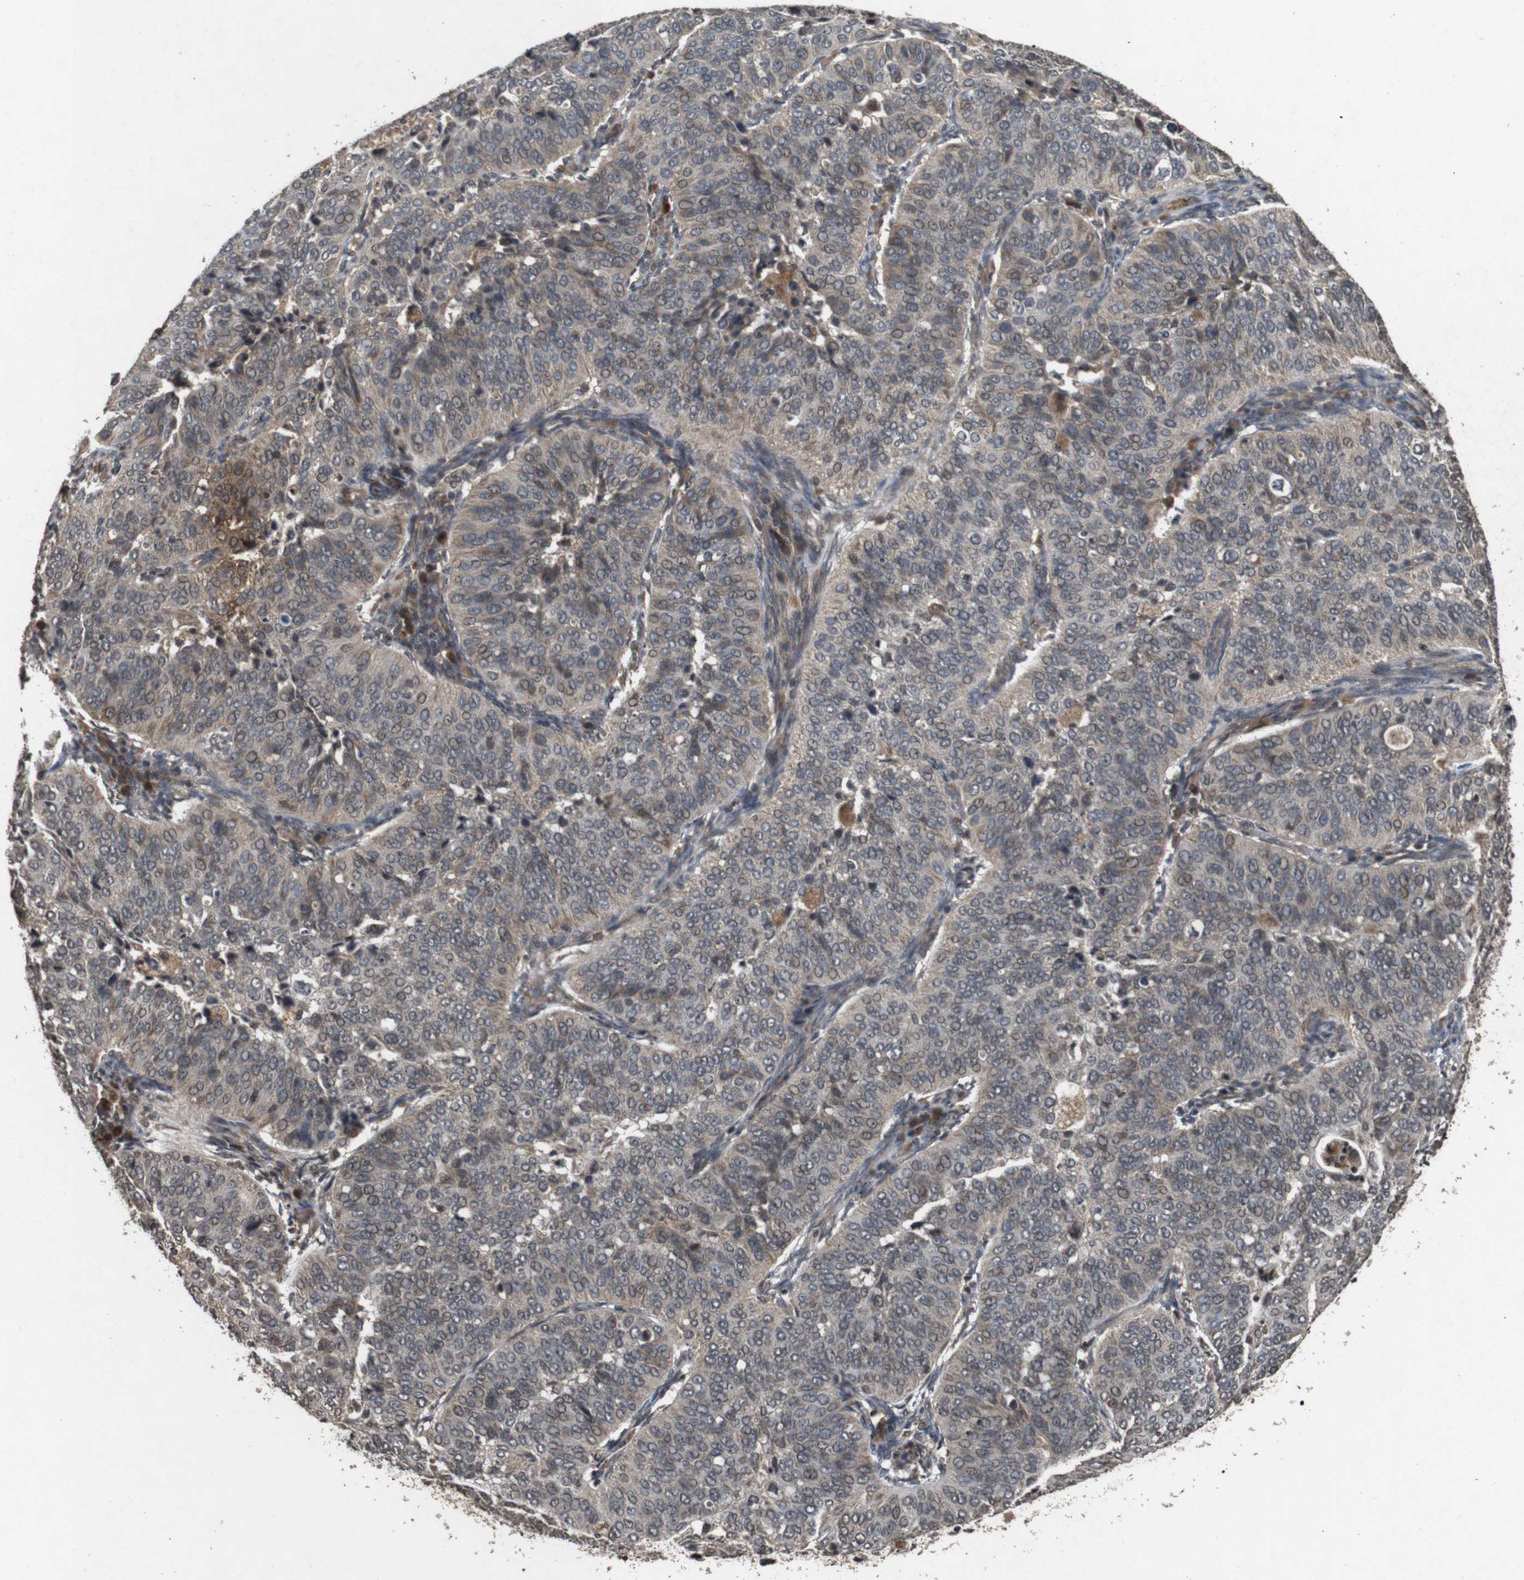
{"staining": {"intensity": "weak", "quantity": ">75%", "location": "cytoplasmic/membranous,nuclear"}, "tissue": "cervical cancer", "cell_type": "Tumor cells", "image_type": "cancer", "snomed": [{"axis": "morphology", "description": "Normal tissue, NOS"}, {"axis": "morphology", "description": "Squamous cell carcinoma, NOS"}, {"axis": "topography", "description": "Cervix"}], "caption": "The immunohistochemical stain highlights weak cytoplasmic/membranous and nuclear staining in tumor cells of cervical squamous cell carcinoma tissue.", "gene": "SORL1", "patient": {"sex": "female", "age": 39}}